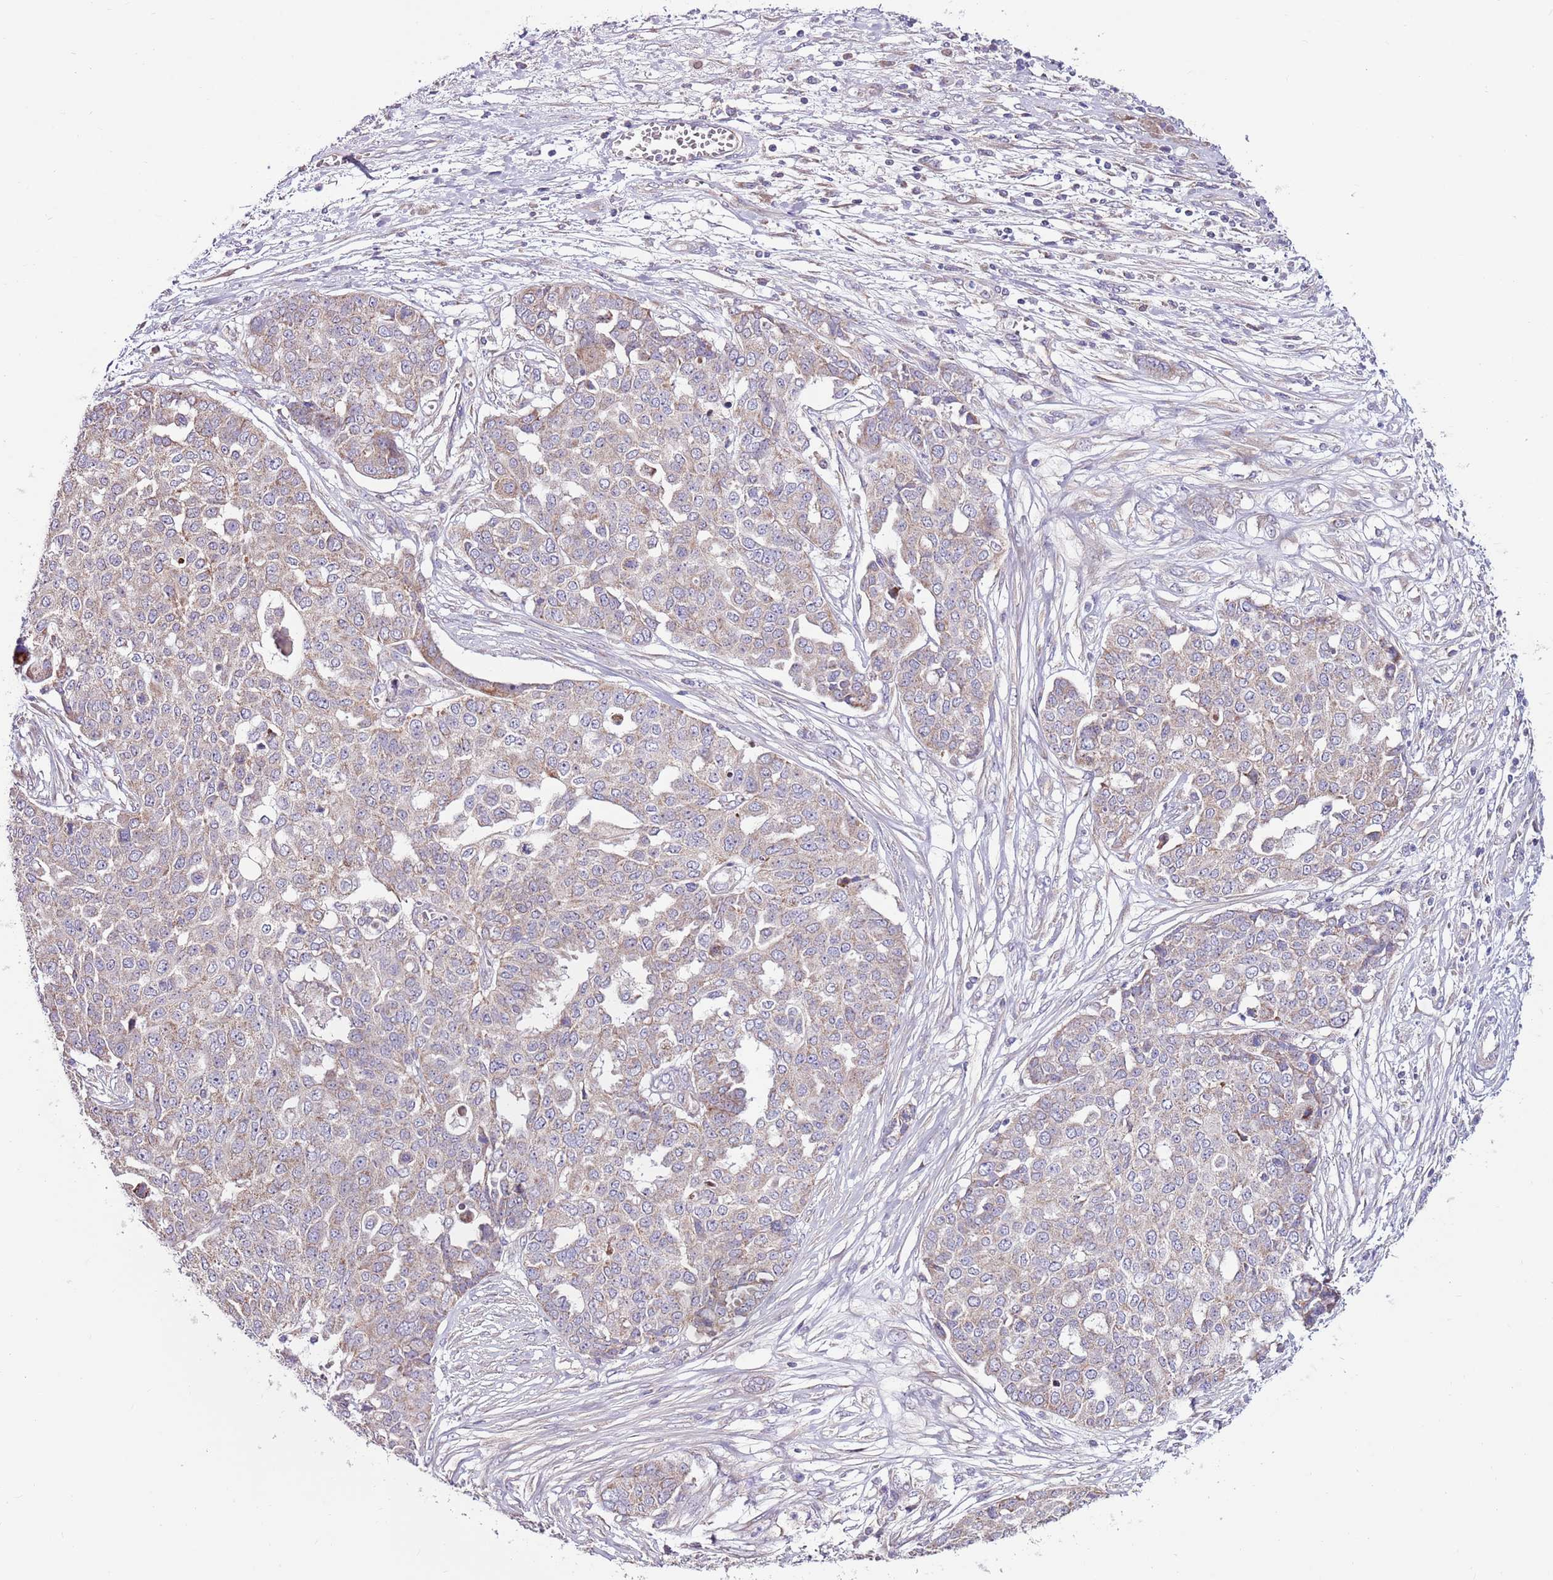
{"staining": {"intensity": "weak", "quantity": "25%-75%", "location": "cytoplasmic/membranous"}, "tissue": "ovarian cancer", "cell_type": "Tumor cells", "image_type": "cancer", "snomed": [{"axis": "morphology", "description": "Cystadenocarcinoma, serous, NOS"}, {"axis": "topography", "description": "Soft tissue"}, {"axis": "topography", "description": "Ovary"}], "caption": "This photomicrograph shows immunohistochemistry (IHC) staining of human serous cystadenocarcinoma (ovarian), with low weak cytoplasmic/membranous staining in approximately 25%-75% of tumor cells.", "gene": "SMG1", "patient": {"sex": "female", "age": 57}}